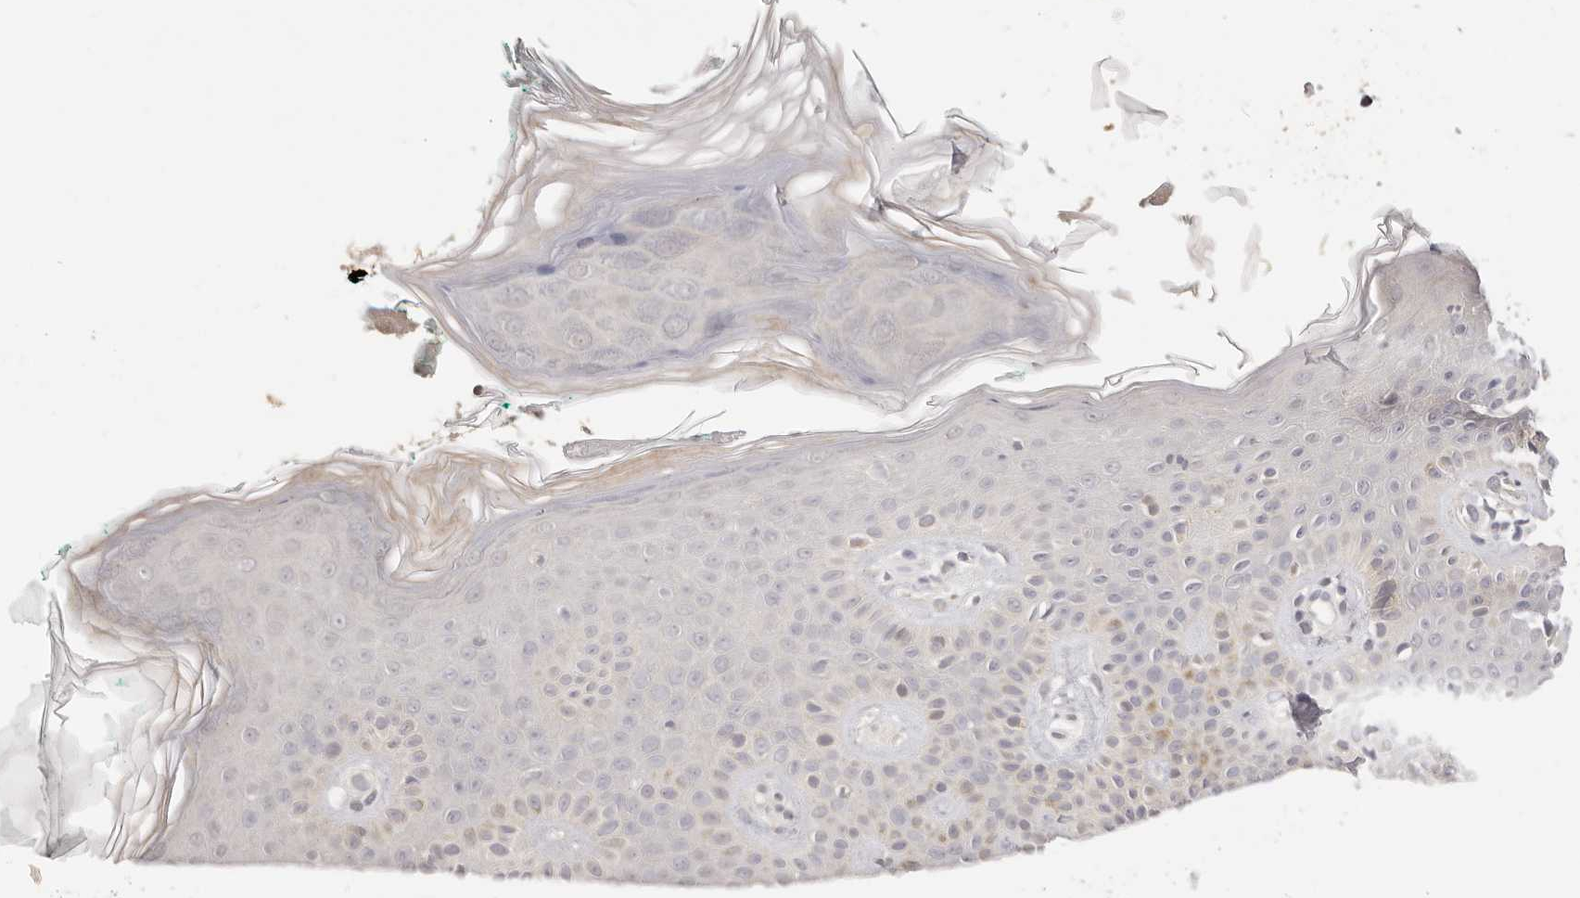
{"staining": {"intensity": "negative", "quantity": "none", "location": "none"}, "tissue": "skin", "cell_type": "Fibroblasts", "image_type": "normal", "snomed": [{"axis": "morphology", "description": "Normal tissue, NOS"}, {"axis": "topography", "description": "Skin"}], "caption": "Immunohistochemistry (IHC) image of benign skin: human skin stained with DAB exhibits no significant protein staining in fibroblasts.", "gene": "GGPS1", "patient": {"sex": "male", "age": 37}}